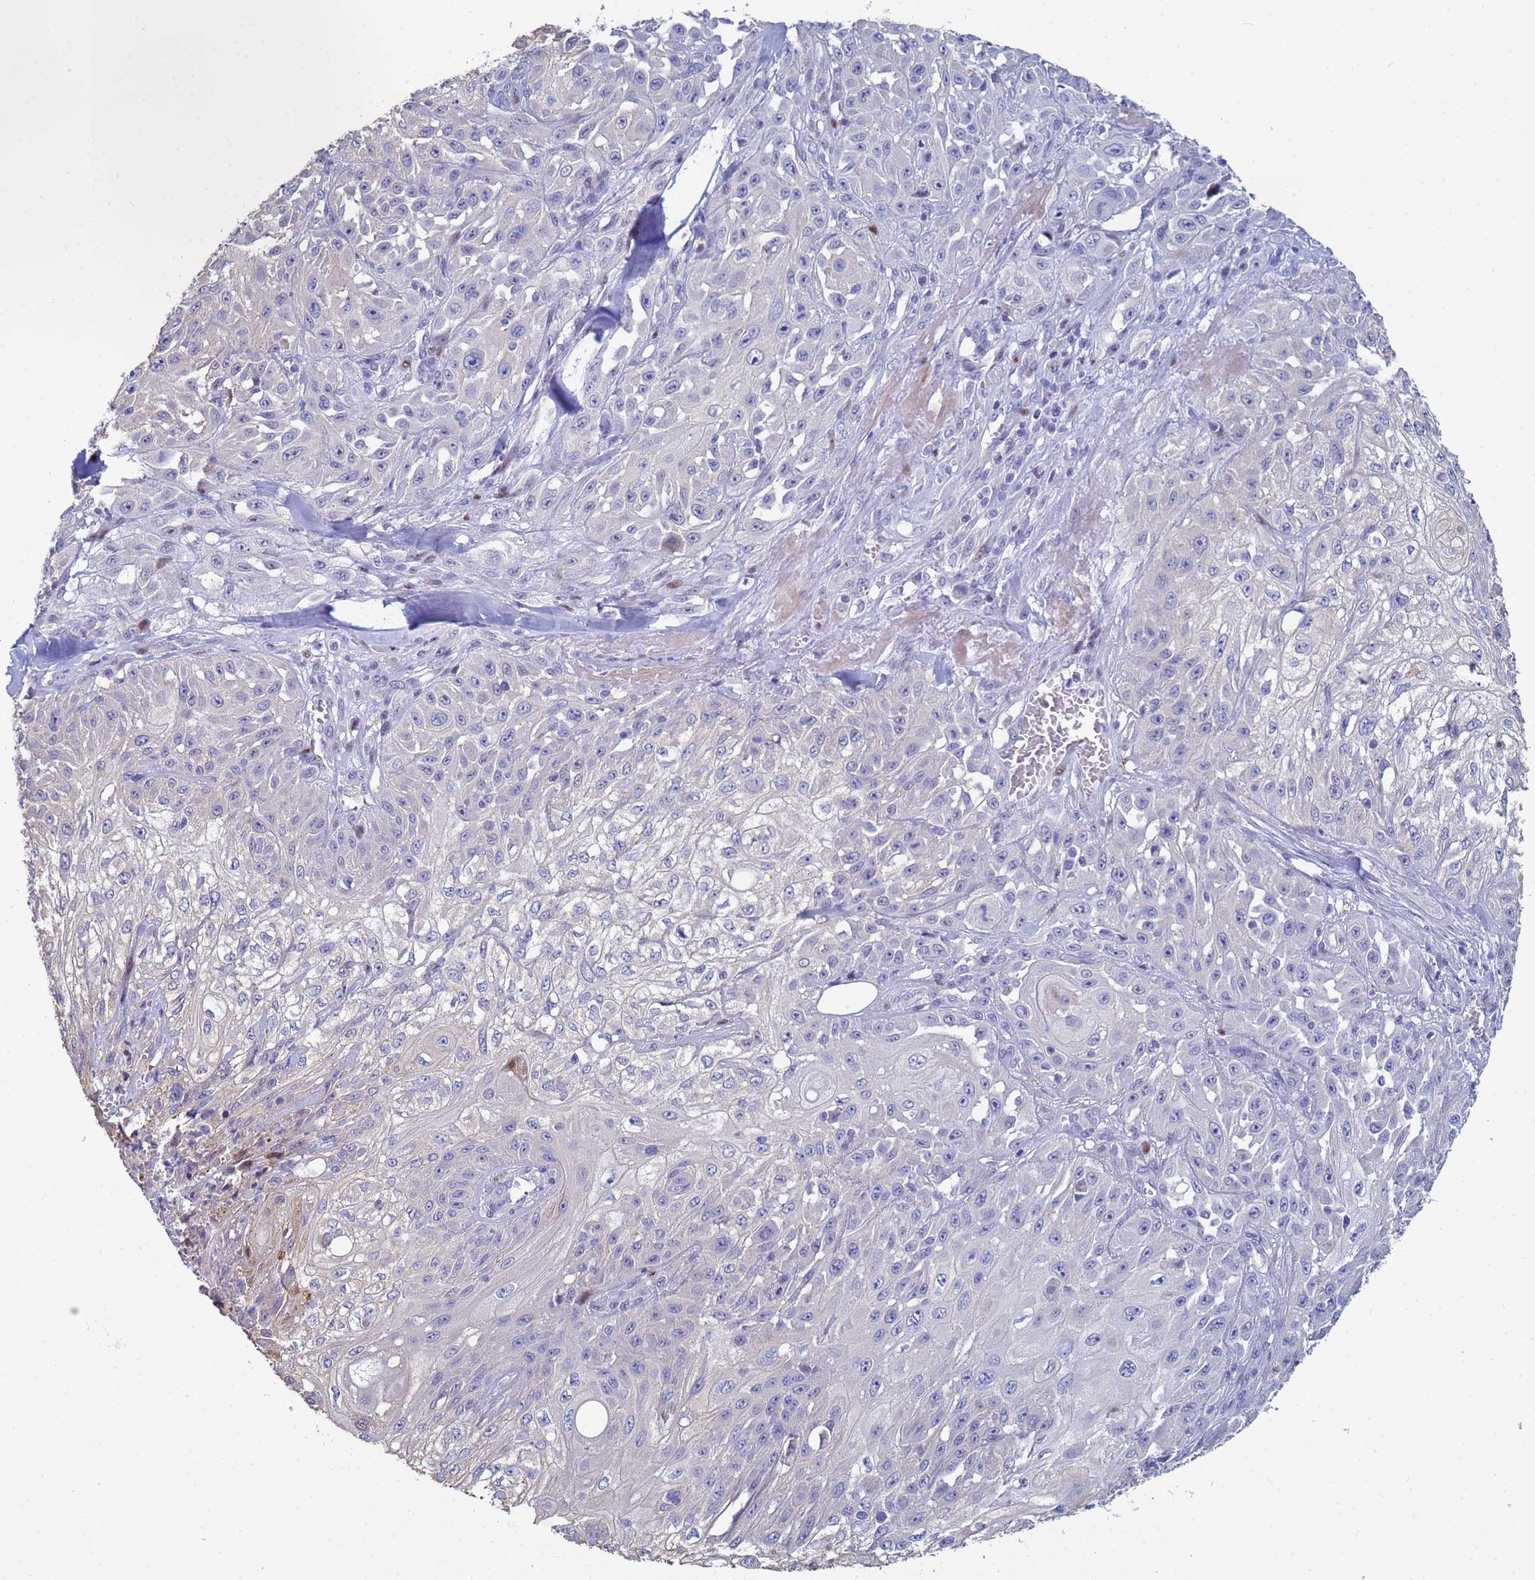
{"staining": {"intensity": "moderate", "quantity": "<25%", "location": "cytoplasmic/membranous"}, "tissue": "skin cancer", "cell_type": "Tumor cells", "image_type": "cancer", "snomed": [{"axis": "morphology", "description": "Squamous cell carcinoma, NOS"}, {"axis": "morphology", "description": "Squamous cell carcinoma, metastatic, NOS"}, {"axis": "topography", "description": "Skin"}, {"axis": "topography", "description": "Lymph node"}], "caption": "Protein staining displays moderate cytoplasmic/membranous expression in approximately <25% of tumor cells in metastatic squamous cell carcinoma (skin).", "gene": "PPP6R1", "patient": {"sex": "male", "age": 75}}